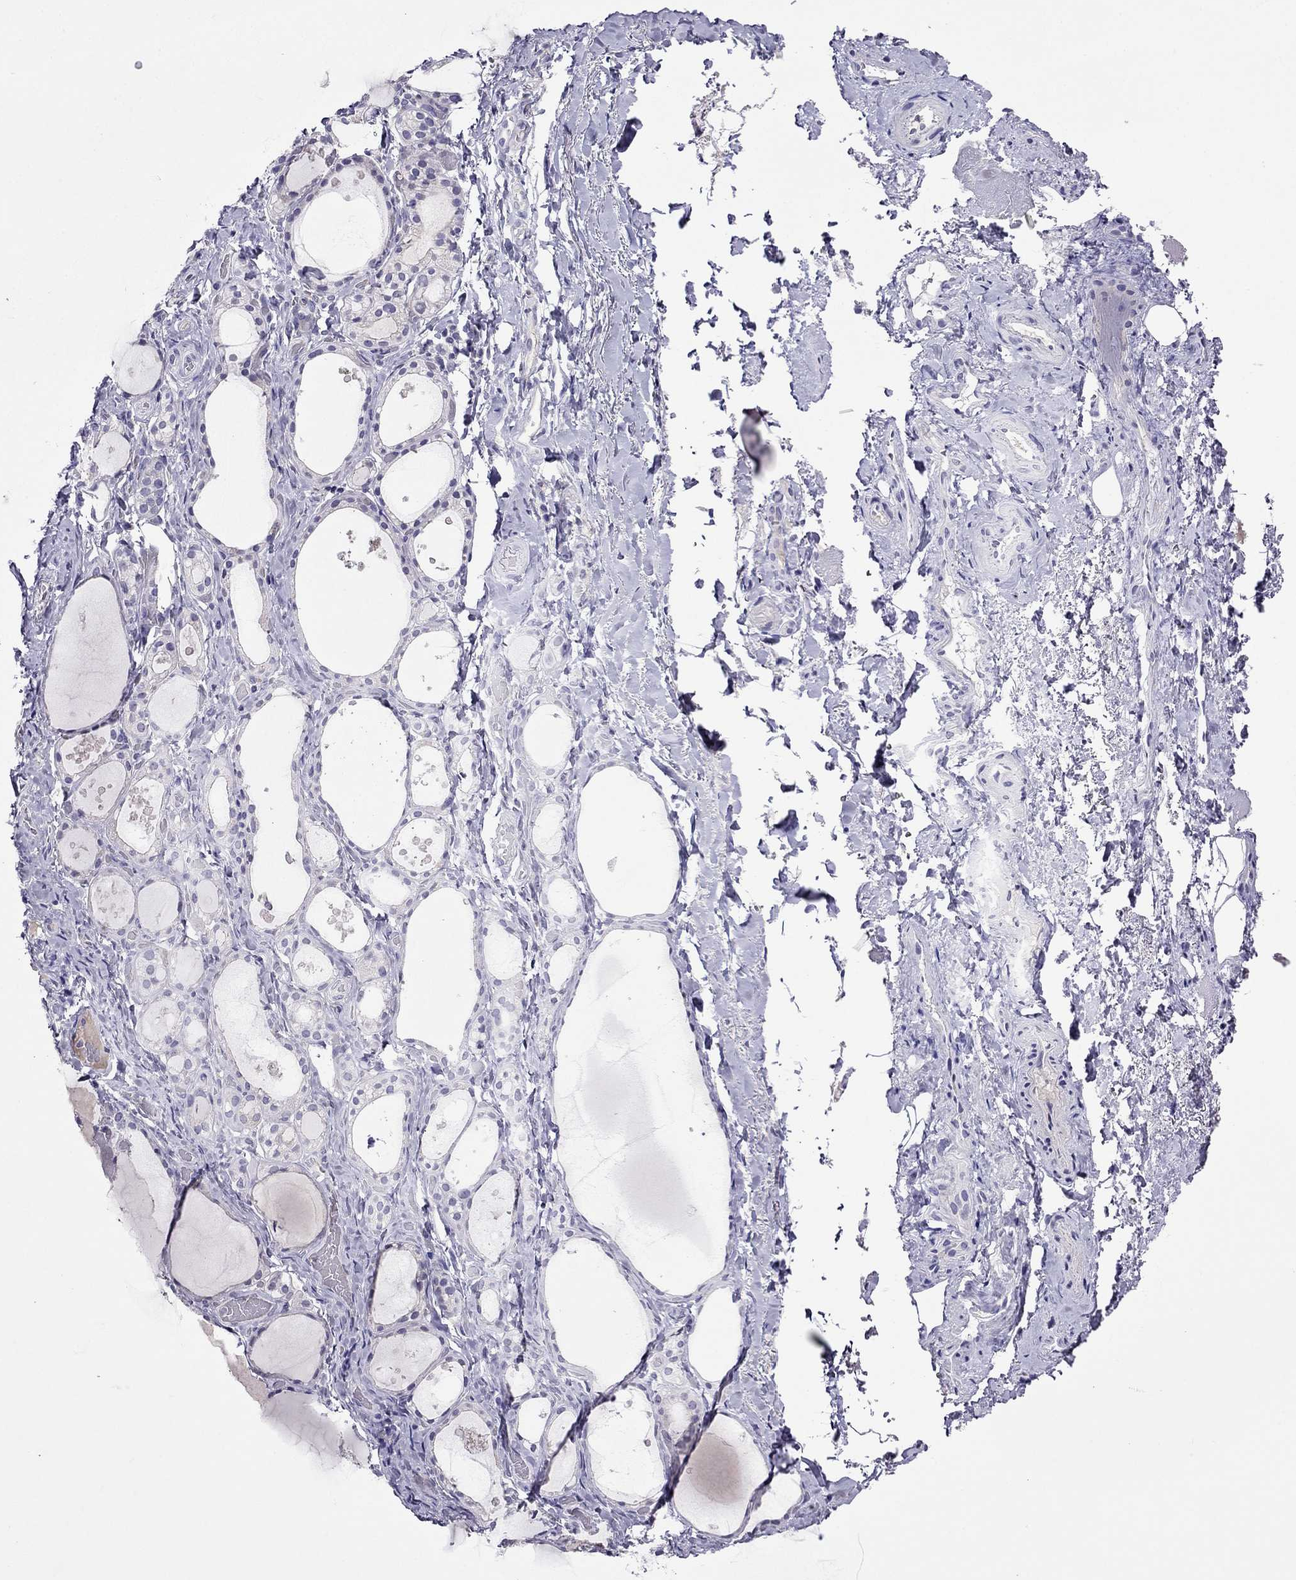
{"staining": {"intensity": "negative", "quantity": "none", "location": "none"}, "tissue": "thyroid gland", "cell_type": "Glandular cells", "image_type": "normal", "snomed": [{"axis": "morphology", "description": "Normal tissue, NOS"}, {"axis": "topography", "description": "Thyroid gland"}], "caption": "A photomicrograph of thyroid gland stained for a protein demonstrates no brown staining in glandular cells. Brightfield microscopy of IHC stained with DAB (3,3'-diaminobenzidine) (brown) and hematoxylin (blue), captured at high magnification.", "gene": "SPTBN4", "patient": {"sex": "male", "age": 68}}